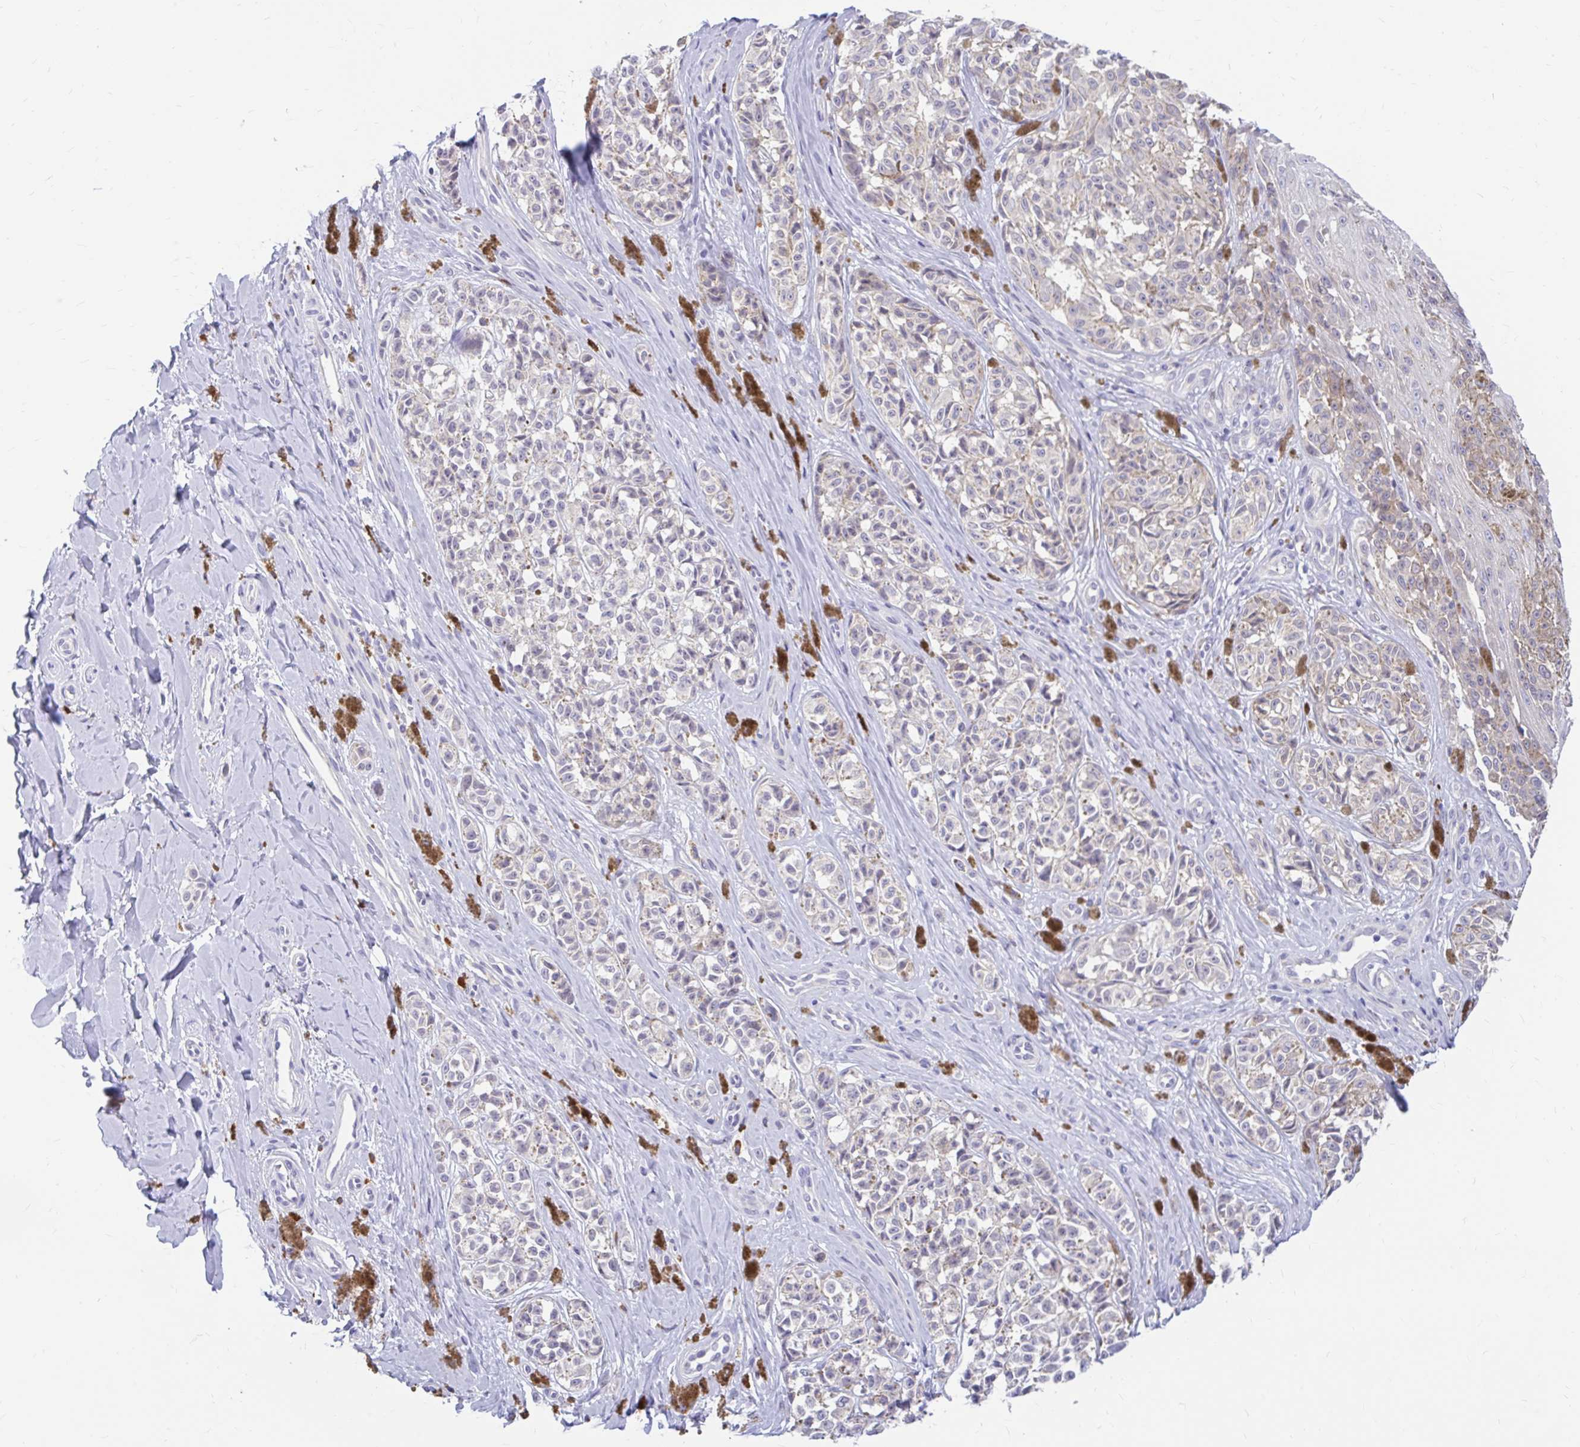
{"staining": {"intensity": "negative", "quantity": "none", "location": "none"}, "tissue": "melanoma", "cell_type": "Tumor cells", "image_type": "cancer", "snomed": [{"axis": "morphology", "description": "Malignant melanoma, NOS"}, {"axis": "topography", "description": "Skin"}], "caption": "An image of human melanoma is negative for staining in tumor cells.", "gene": "MAP1LC3A", "patient": {"sex": "female", "age": 65}}